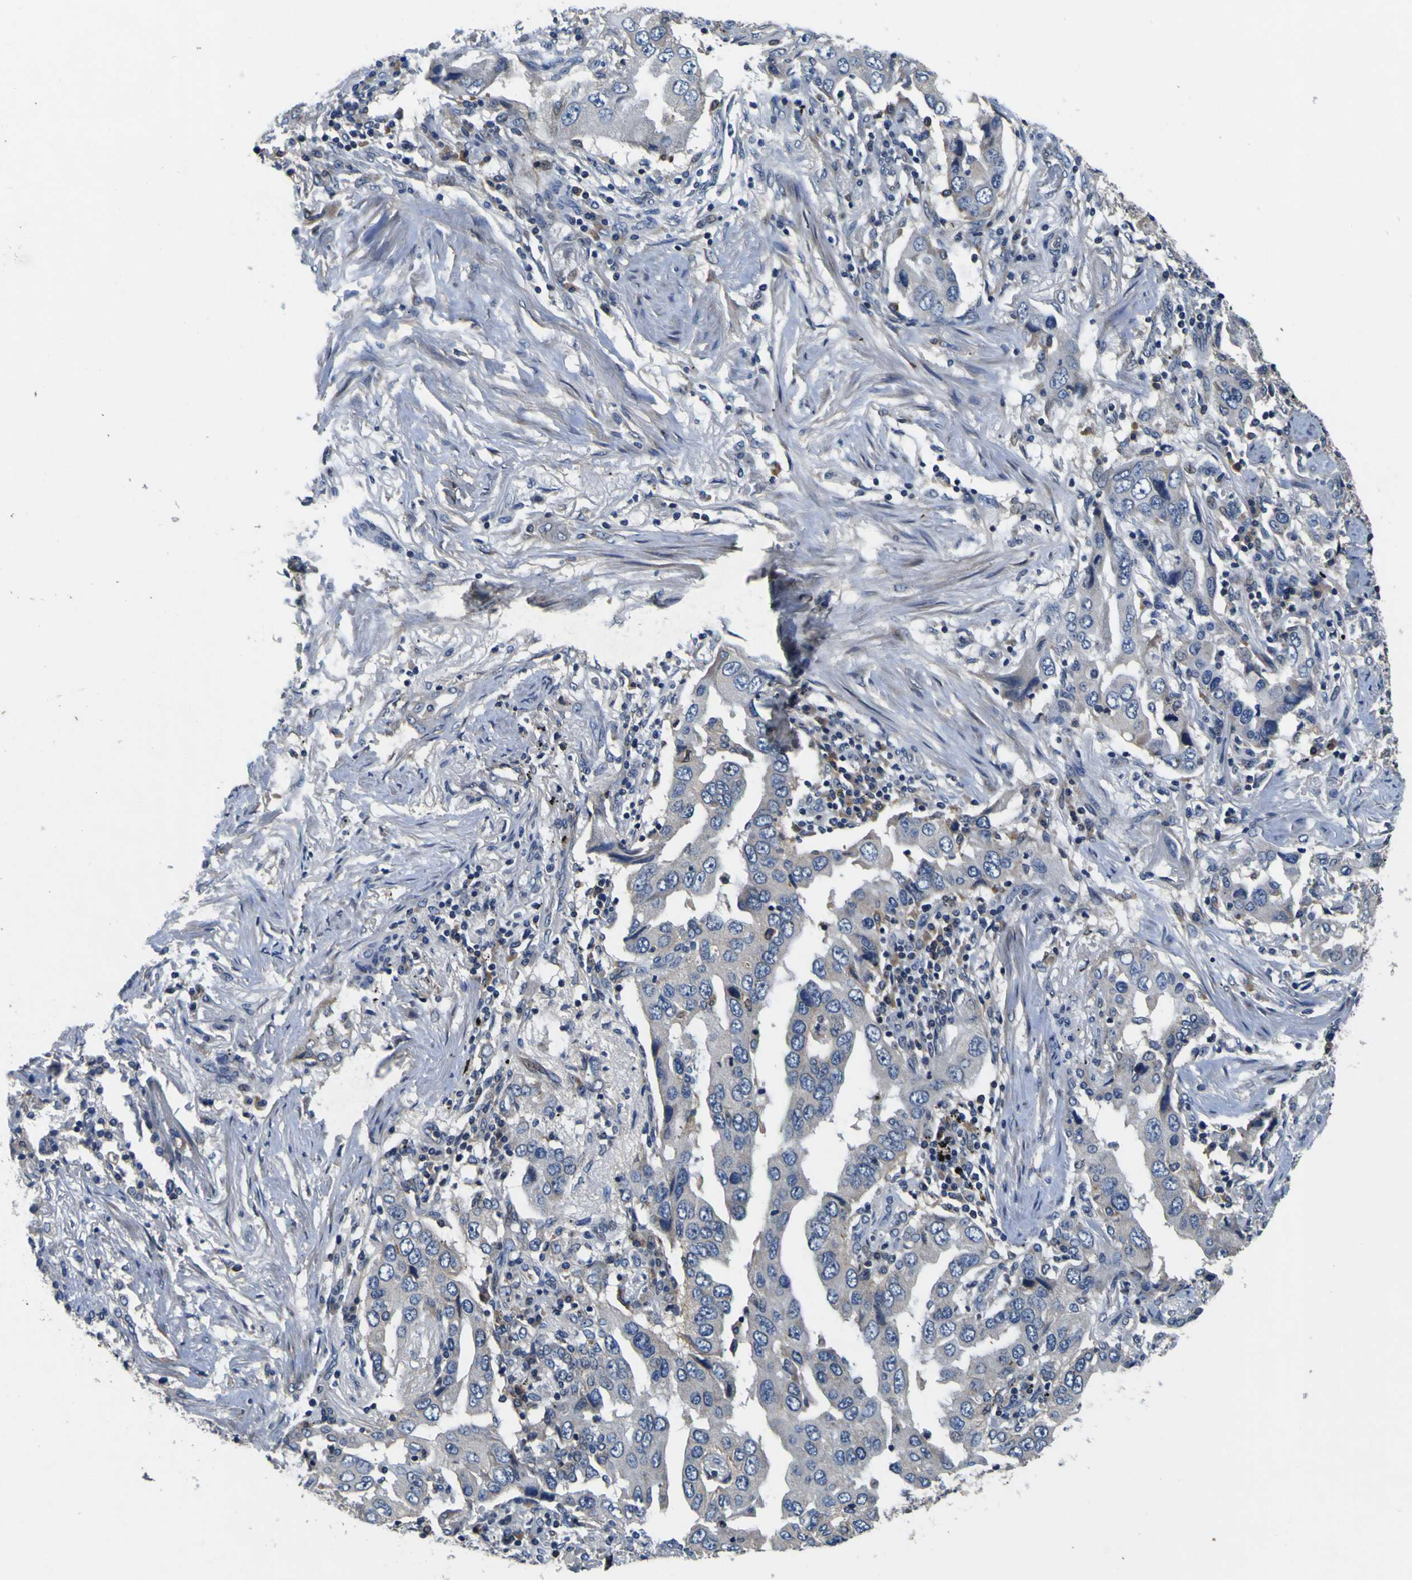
{"staining": {"intensity": "negative", "quantity": "none", "location": "none"}, "tissue": "lung cancer", "cell_type": "Tumor cells", "image_type": "cancer", "snomed": [{"axis": "morphology", "description": "Adenocarcinoma, NOS"}, {"axis": "topography", "description": "Lung"}], "caption": "Immunohistochemistry (IHC) of lung cancer demonstrates no expression in tumor cells.", "gene": "EPHB4", "patient": {"sex": "female", "age": 65}}